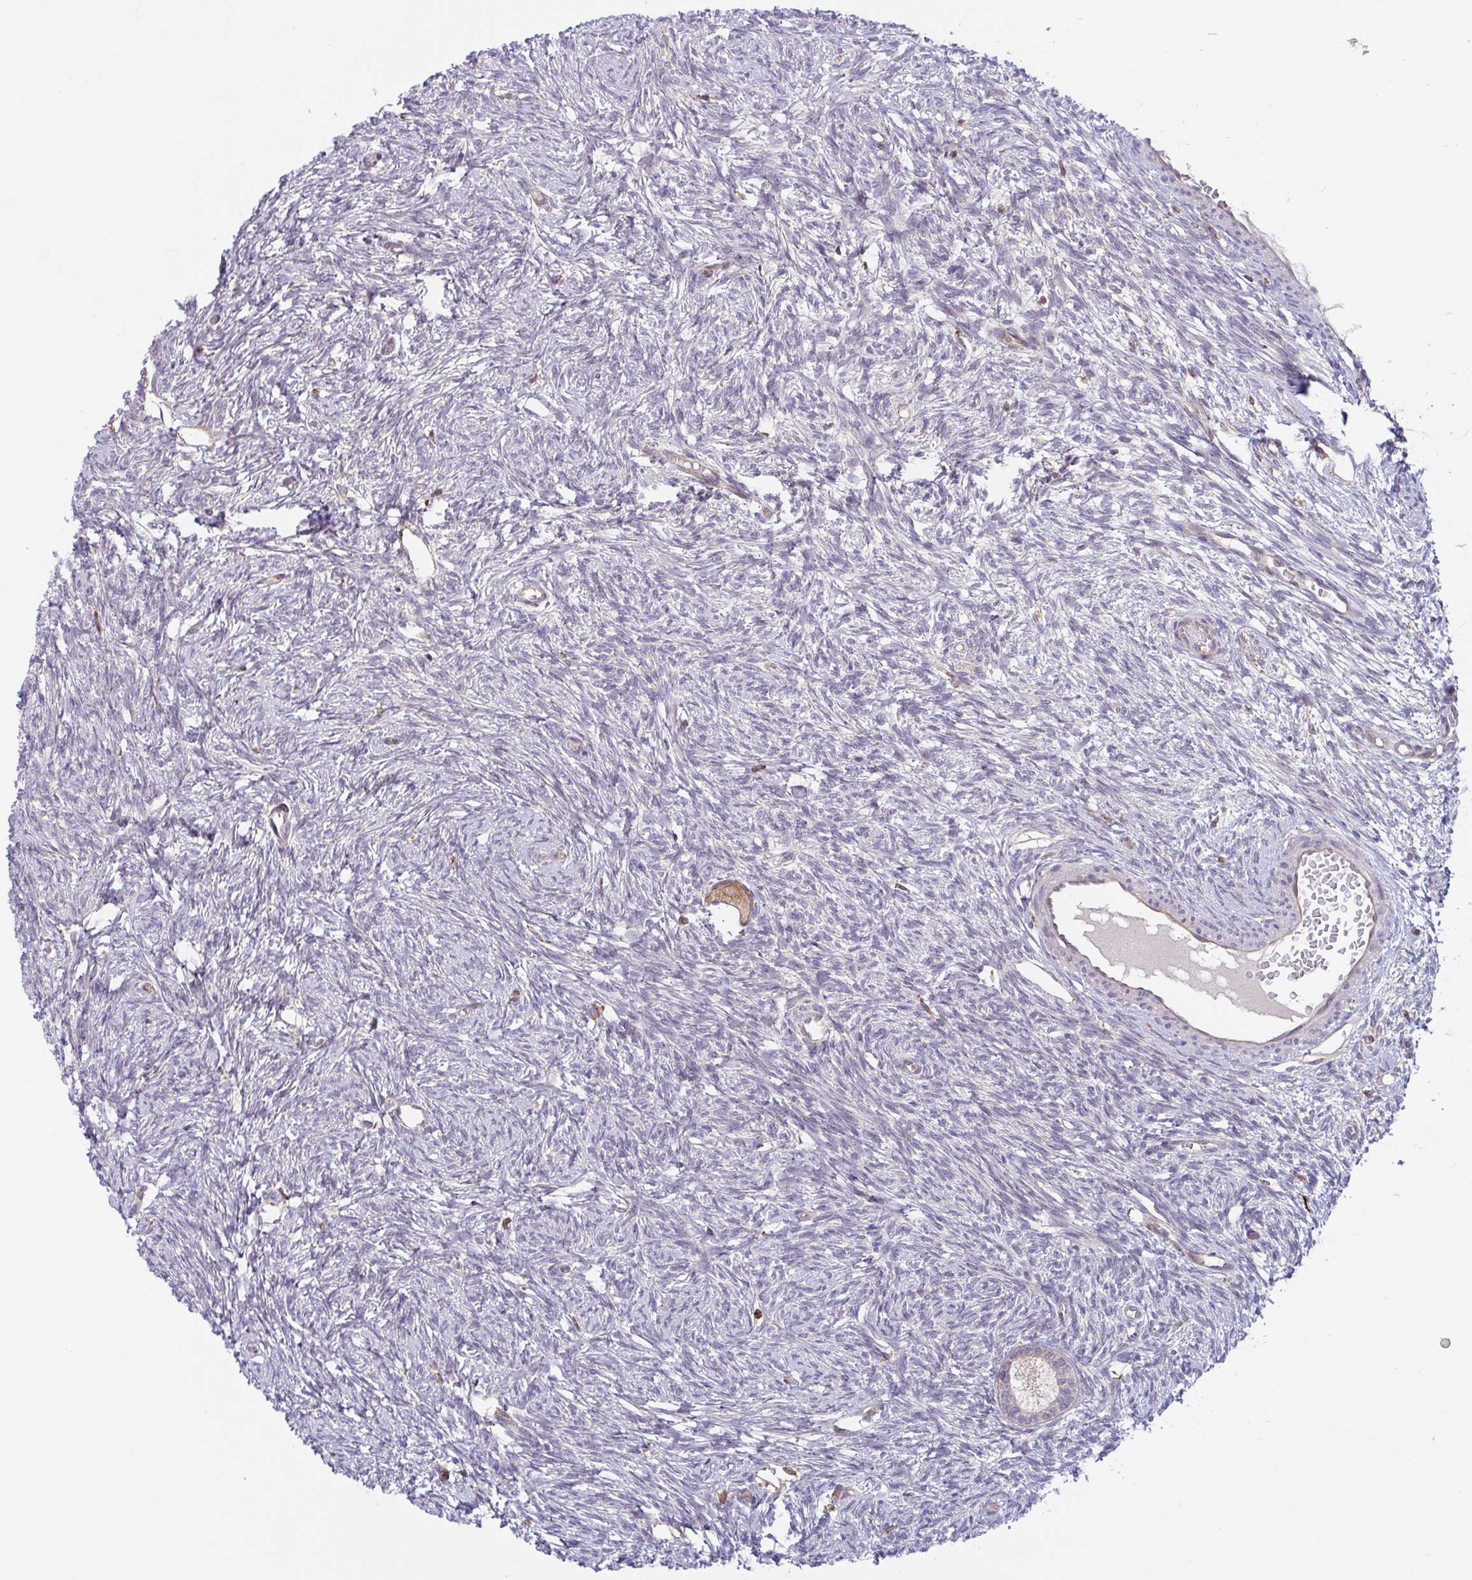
{"staining": {"intensity": "weak", "quantity": "25%-75%", "location": "cytoplasmic/membranous"}, "tissue": "ovary", "cell_type": "Follicle cells", "image_type": "normal", "snomed": [{"axis": "morphology", "description": "Normal tissue, NOS"}, {"axis": "topography", "description": "Ovary"}], "caption": "Unremarkable ovary displays weak cytoplasmic/membranous positivity in about 25%-75% of follicle cells, visualized by immunohistochemistry.", "gene": "RIT1", "patient": {"sex": "female", "age": 33}}